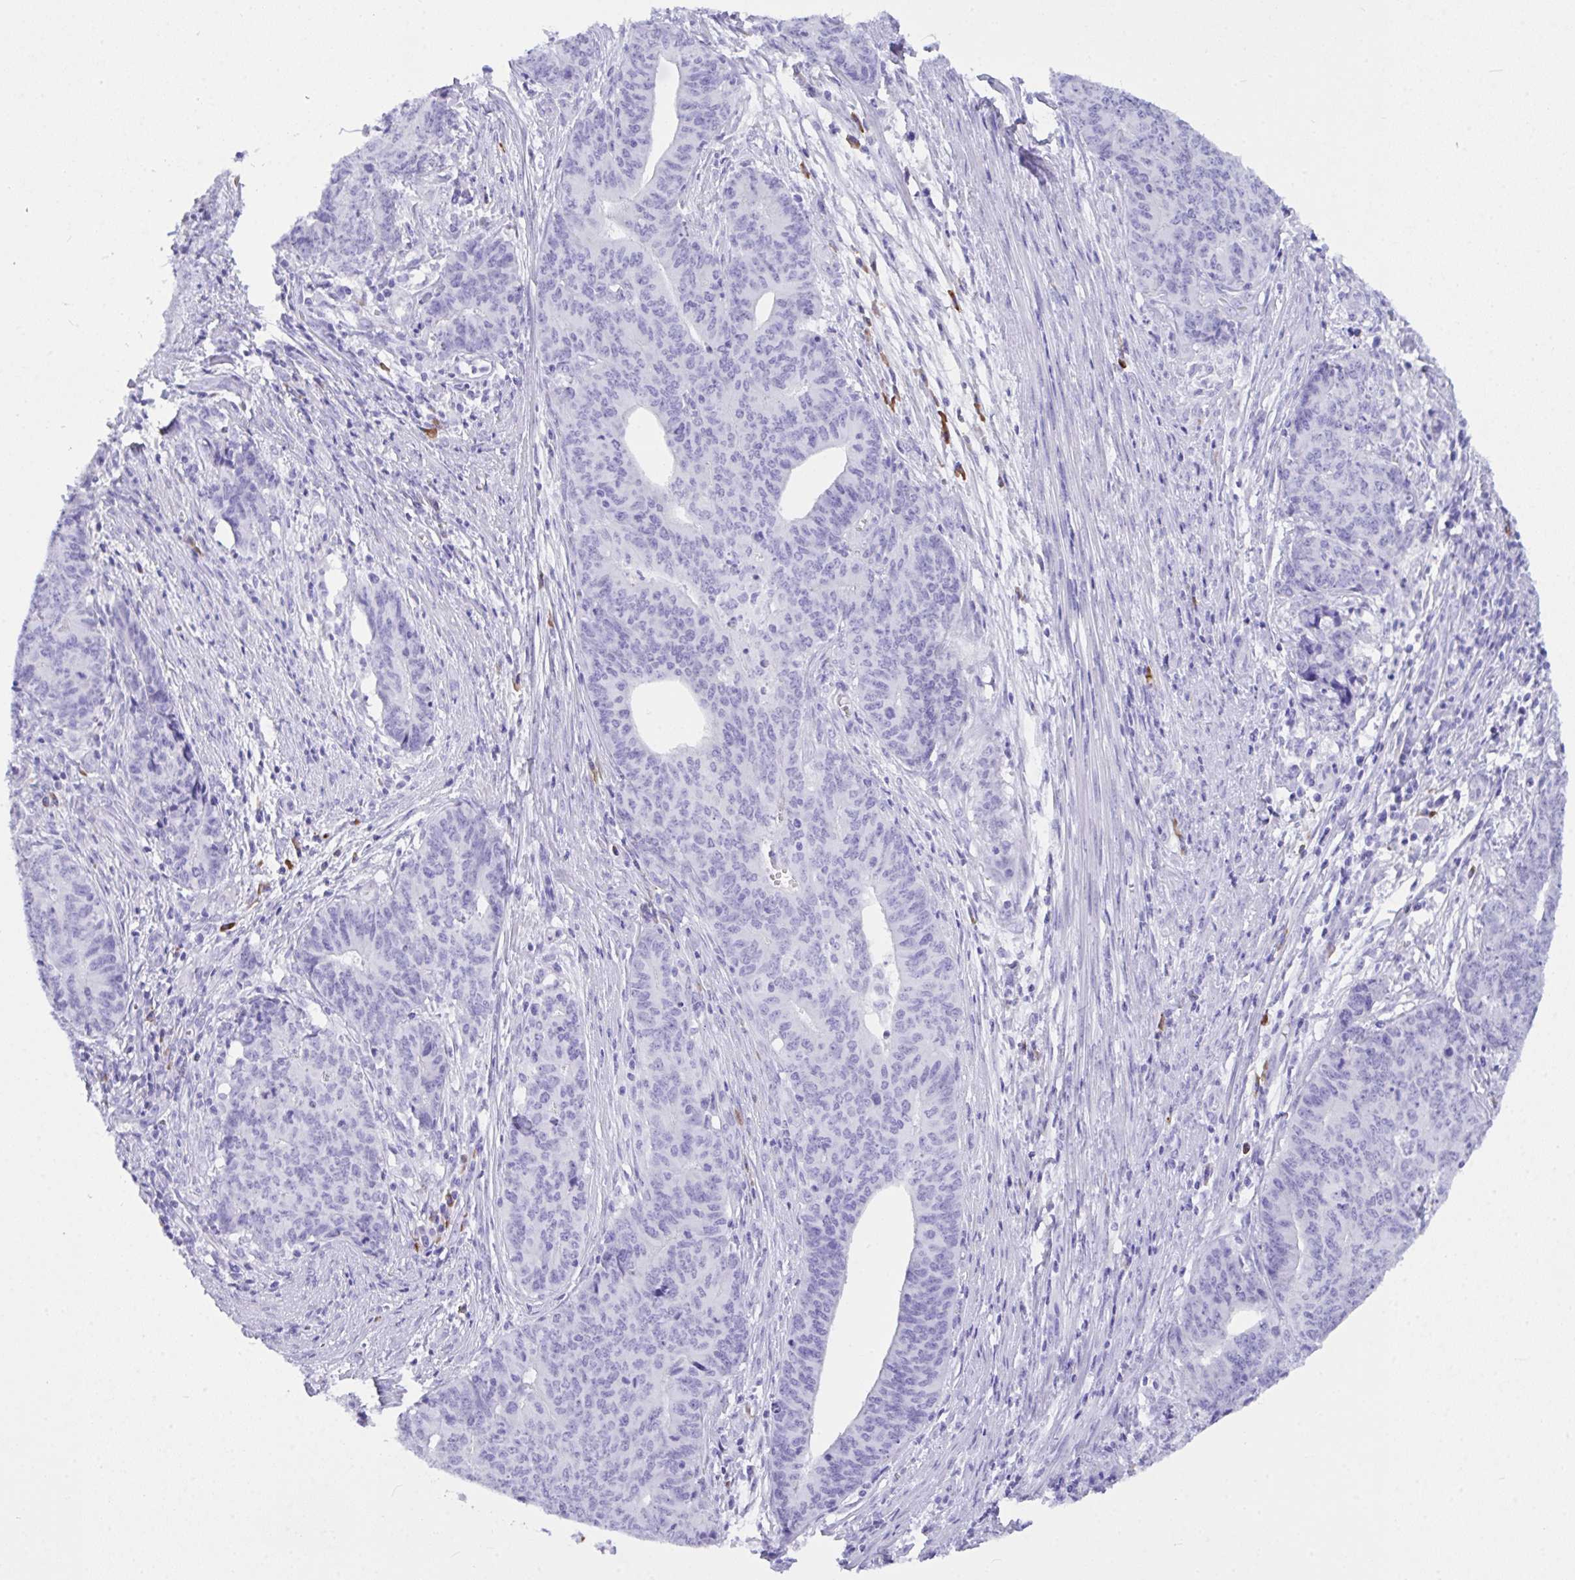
{"staining": {"intensity": "negative", "quantity": "none", "location": "none"}, "tissue": "endometrial cancer", "cell_type": "Tumor cells", "image_type": "cancer", "snomed": [{"axis": "morphology", "description": "Adenocarcinoma, NOS"}, {"axis": "topography", "description": "Endometrium"}], "caption": "Immunohistochemistry (IHC) micrograph of human endometrial cancer stained for a protein (brown), which displays no staining in tumor cells.", "gene": "BEST4", "patient": {"sex": "female", "age": 59}}